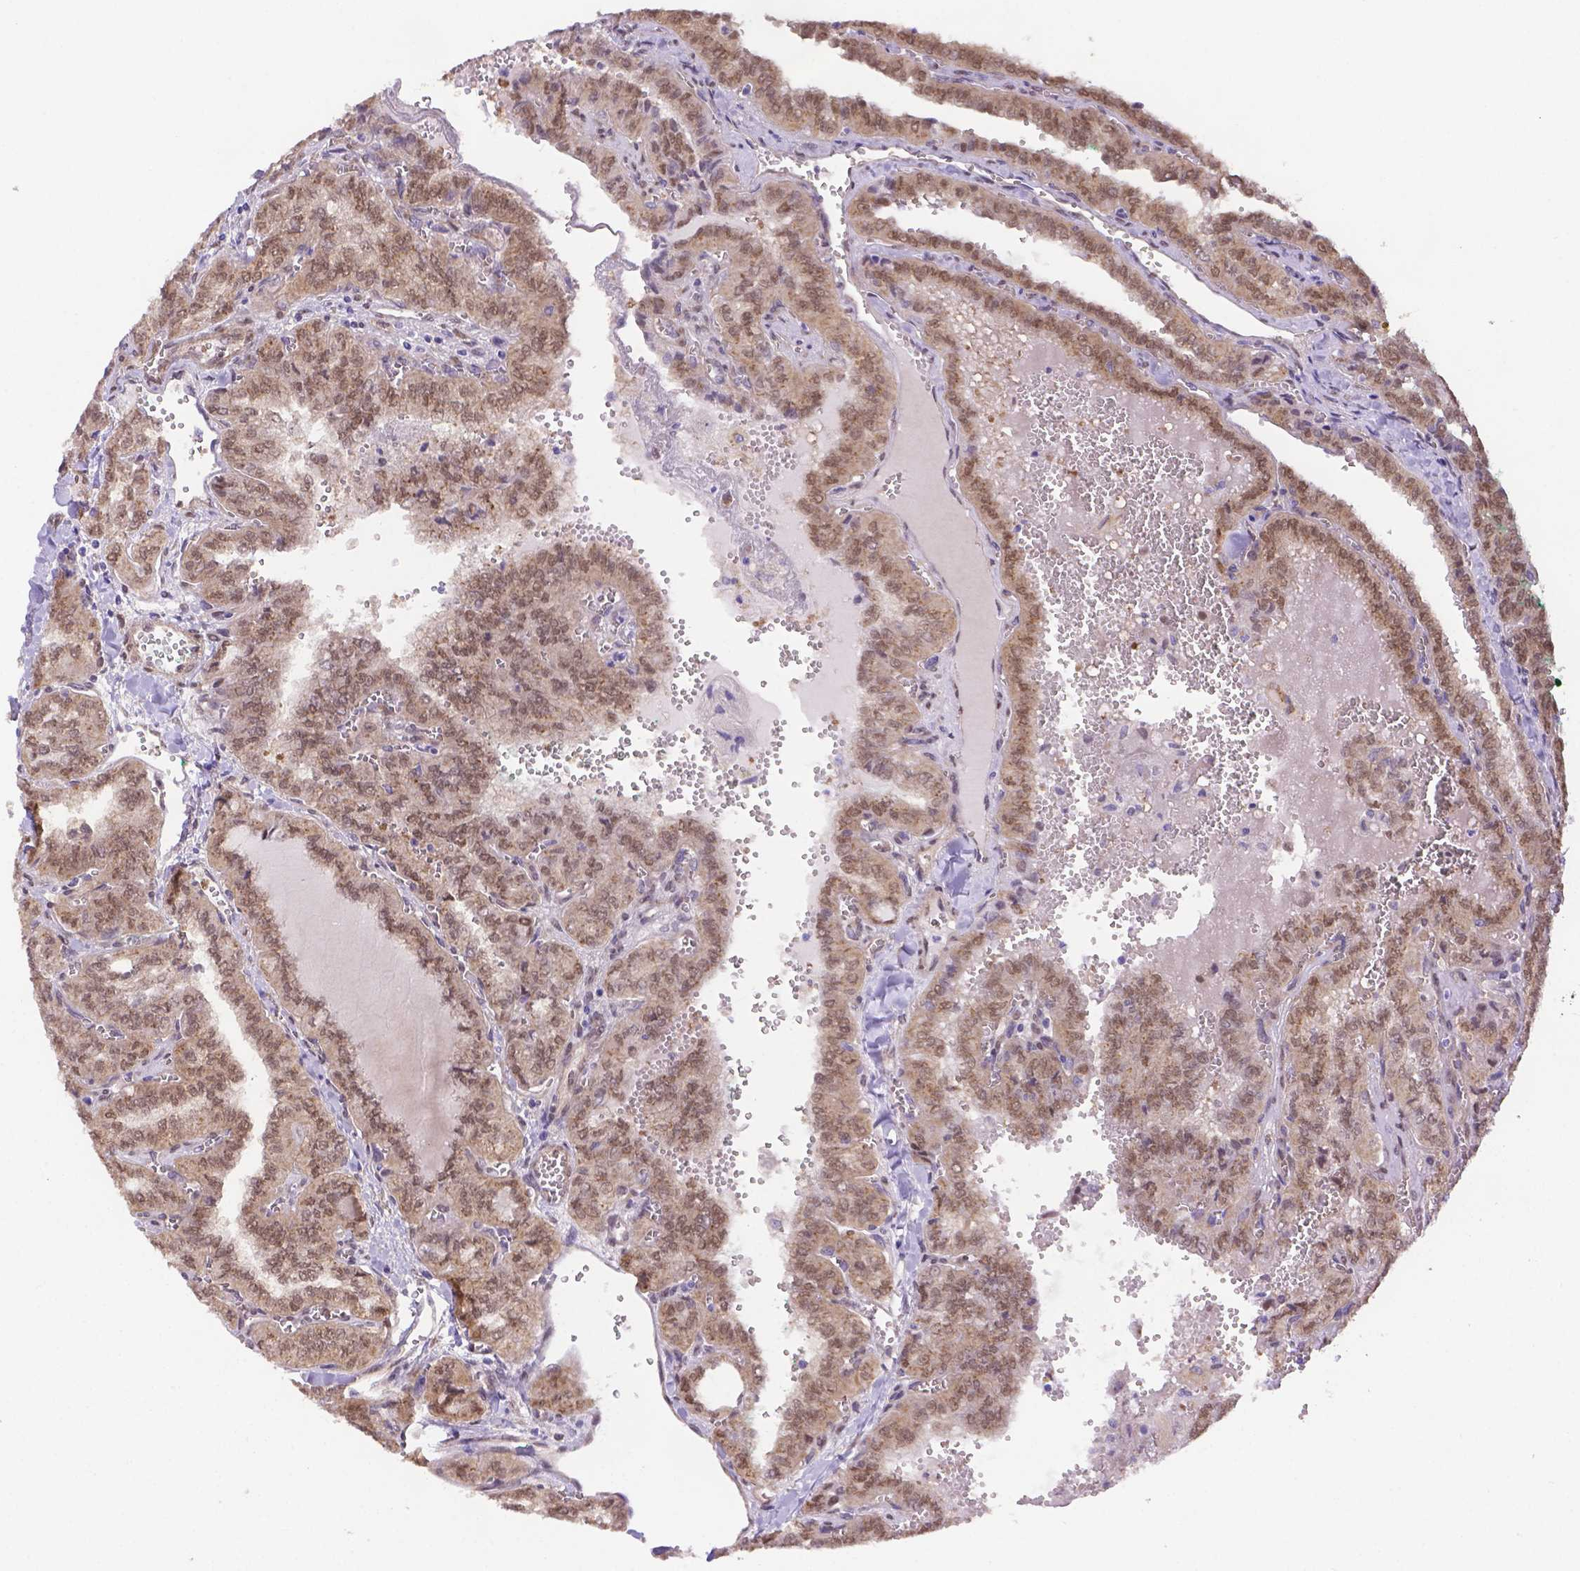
{"staining": {"intensity": "weak", "quantity": ">75%", "location": "cytoplasmic/membranous"}, "tissue": "thyroid cancer", "cell_type": "Tumor cells", "image_type": "cancer", "snomed": [{"axis": "morphology", "description": "Papillary adenocarcinoma, NOS"}, {"axis": "topography", "description": "Thyroid gland"}], "caption": "Human thyroid papillary adenocarcinoma stained for a protein (brown) displays weak cytoplasmic/membranous positive expression in about >75% of tumor cells.", "gene": "YAP1", "patient": {"sex": "female", "age": 41}}